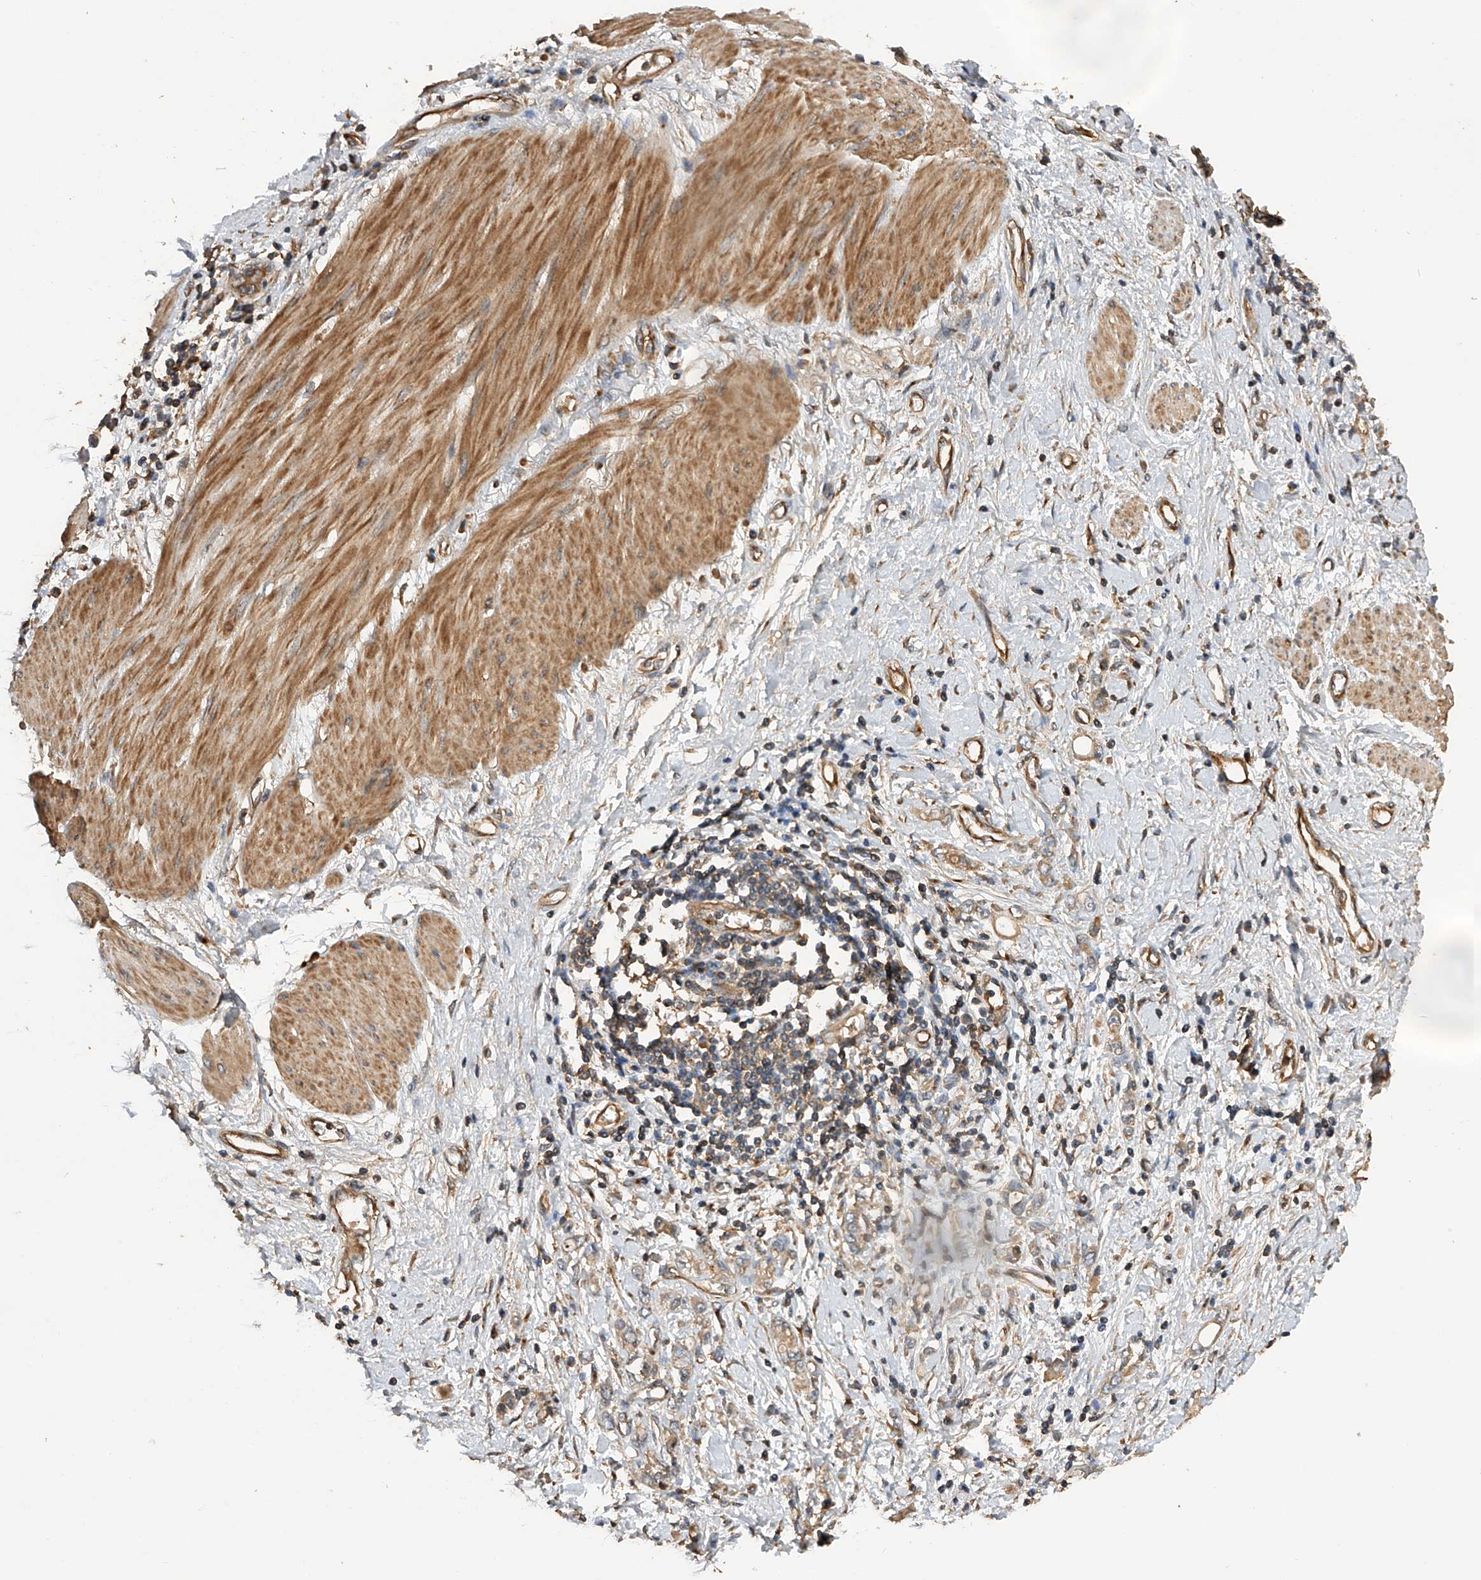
{"staining": {"intensity": "weak", "quantity": "25%-75%", "location": "cytoplasmic/membranous"}, "tissue": "stomach cancer", "cell_type": "Tumor cells", "image_type": "cancer", "snomed": [{"axis": "morphology", "description": "Adenocarcinoma, NOS"}, {"axis": "topography", "description": "Stomach"}], "caption": "Immunohistochemistry (IHC) photomicrograph of neoplastic tissue: adenocarcinoma (stomach) stained using IHC demonstrates low levels of weak protein expression localized specifically in the cytoplasmic/membranous of tumor cells, appearing as a cytoplasmic/membranous brown color.", "gene": "PTPRA", "patient": {"sex": "female", "age": 76}}